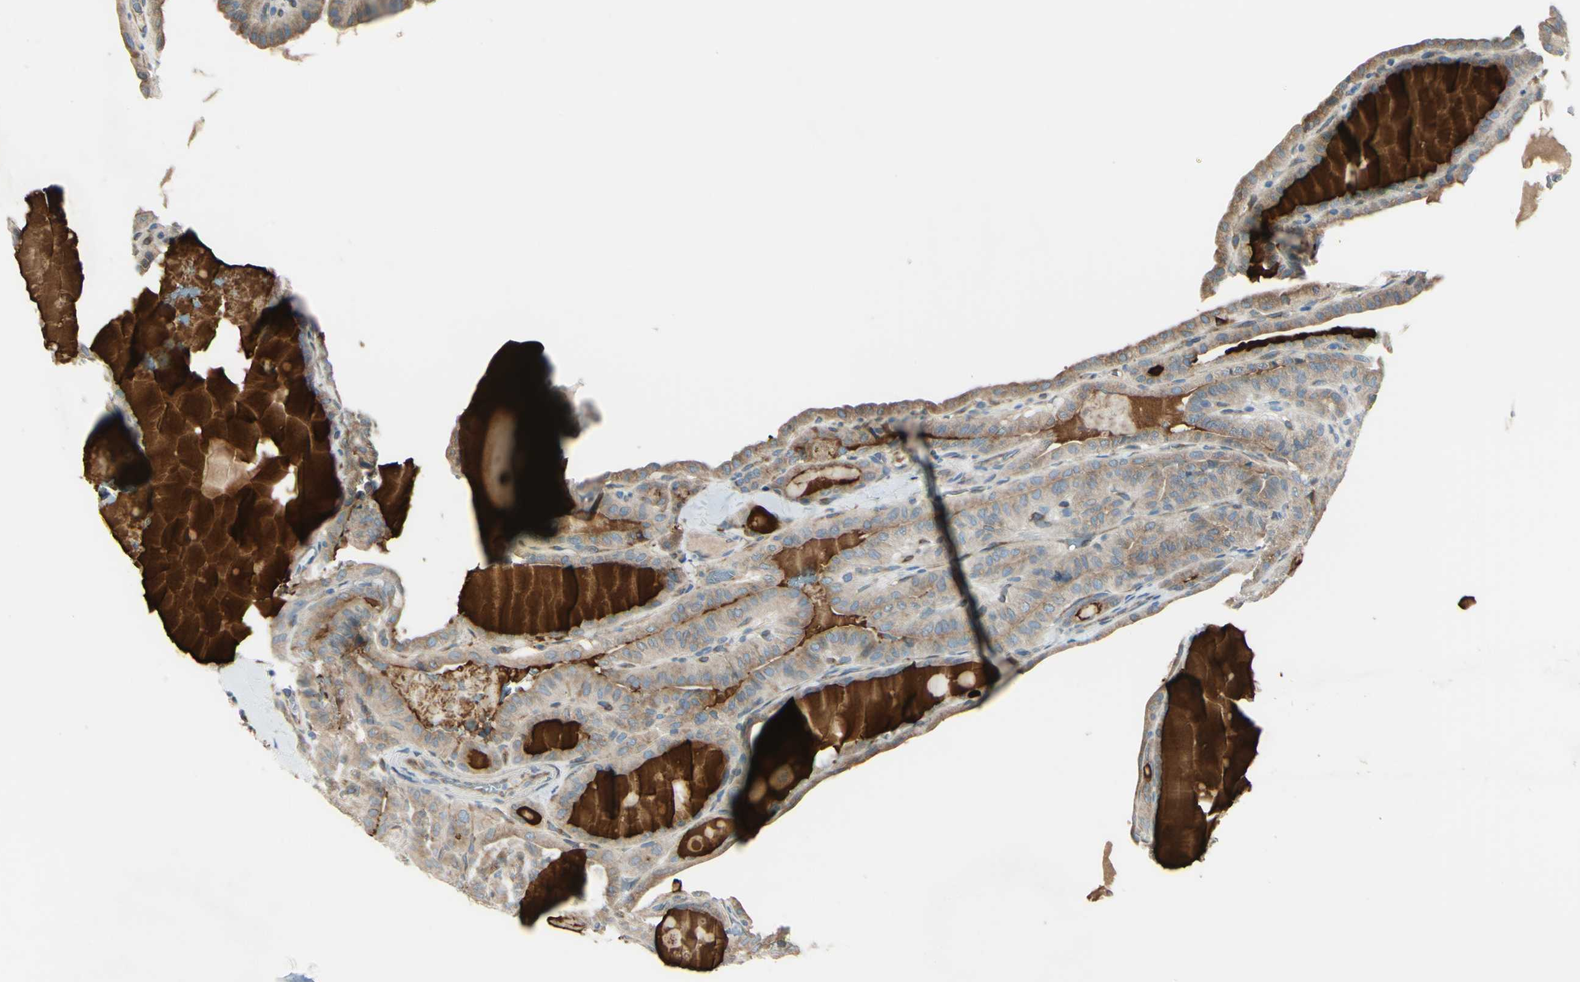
{"staining": {"intensity": "weak", "quantity": ">75%", "location": "cytoplasmic/membranous"}, "tissue": "thyroid cancer", "cell_type": "Tumor cells", "image_type": "cancer", "snomed": [{"axis": "morphology", "description": "Papillary adenocarcinoma, NOS"}, {"axis": "topography", "description": "Thyroid gland"}], "caption": "Thyroid cancer stained with DAB (3,3'-diaminobenzidine) IHC displays low levels of weak cytoplasmic/membranous expression in about >75% of tumor cells.", "gene": "SELENOS", "patient": {"sex": "male", "age": 77}}